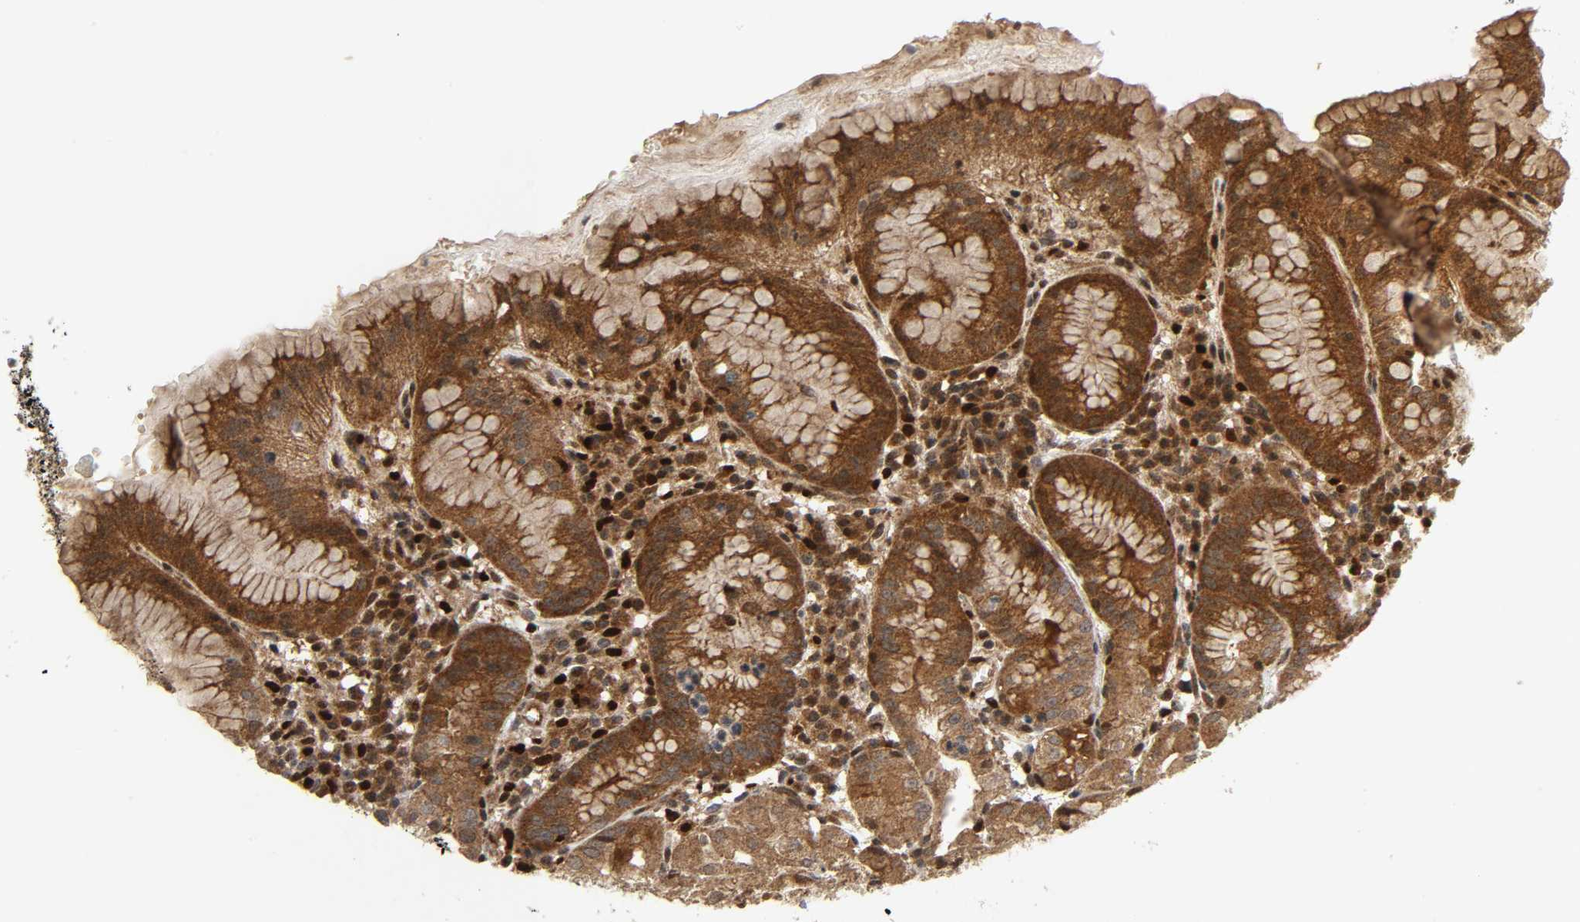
{"staining": {"intensity": "strong", "quantity": ">75%", "location": "cytoplasmic/membranous"}, "tissue": "stomach", "cell_type": "Glandular cells", "image_type": "normal", "snomed": [{"axis": "morphology", "description": "Normal tissue, NOS"}, {"axis": "topography", "description": "Stomach"}, {"axis": "topography", "description": "Stomach, lower"}], "caption": "Glandular cells show strong cytoplasmic/membranous staining in about >75% of cells in normal stomach.", "gene": "CHUK", "patient": {"sex": "female", "age": 75}}